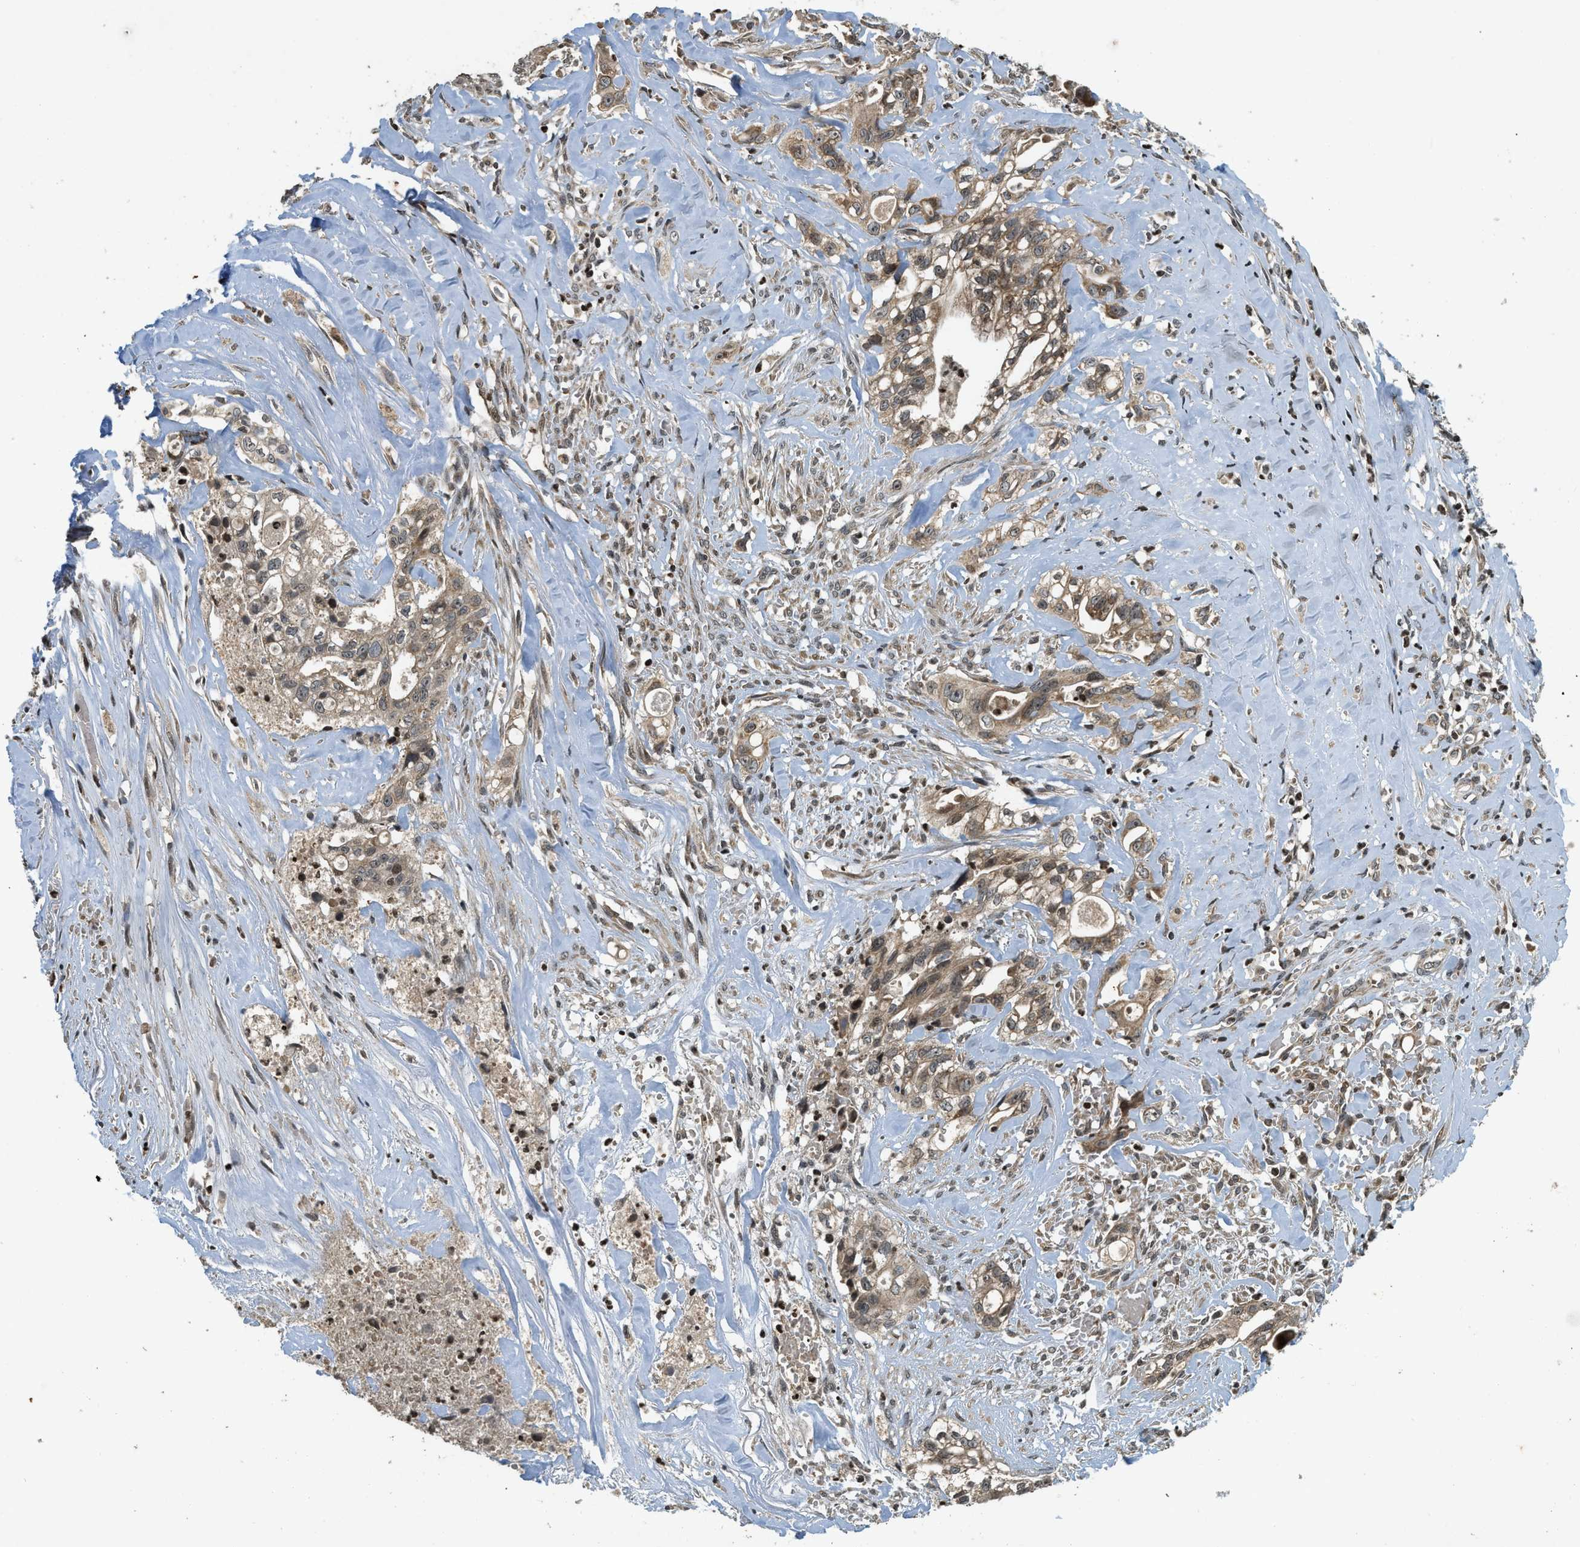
{"staining": {"intensity": "moderate", "quantity": ">75%", "location": "cytoplasmic/membranous"}, "tissue": "liver cancer", "cell_type": "Tumor cells", "image_type": "cancer", "snomed": [{"axis": "morphology", "description": "Cholangiocarcinoma"}, {"axis": "topography", "description": "Liver"}], "caption": "A medium amount of moderate cytoplasmic/membranous staining is seen in about >75% of tumor cells in liver cholangiocarcinoma tissue. (DAB IHC, brown staining for protein, blue staining for nuclei).", "gene": "SIAH1", "patient": {"sex": "female", "age": 70}}